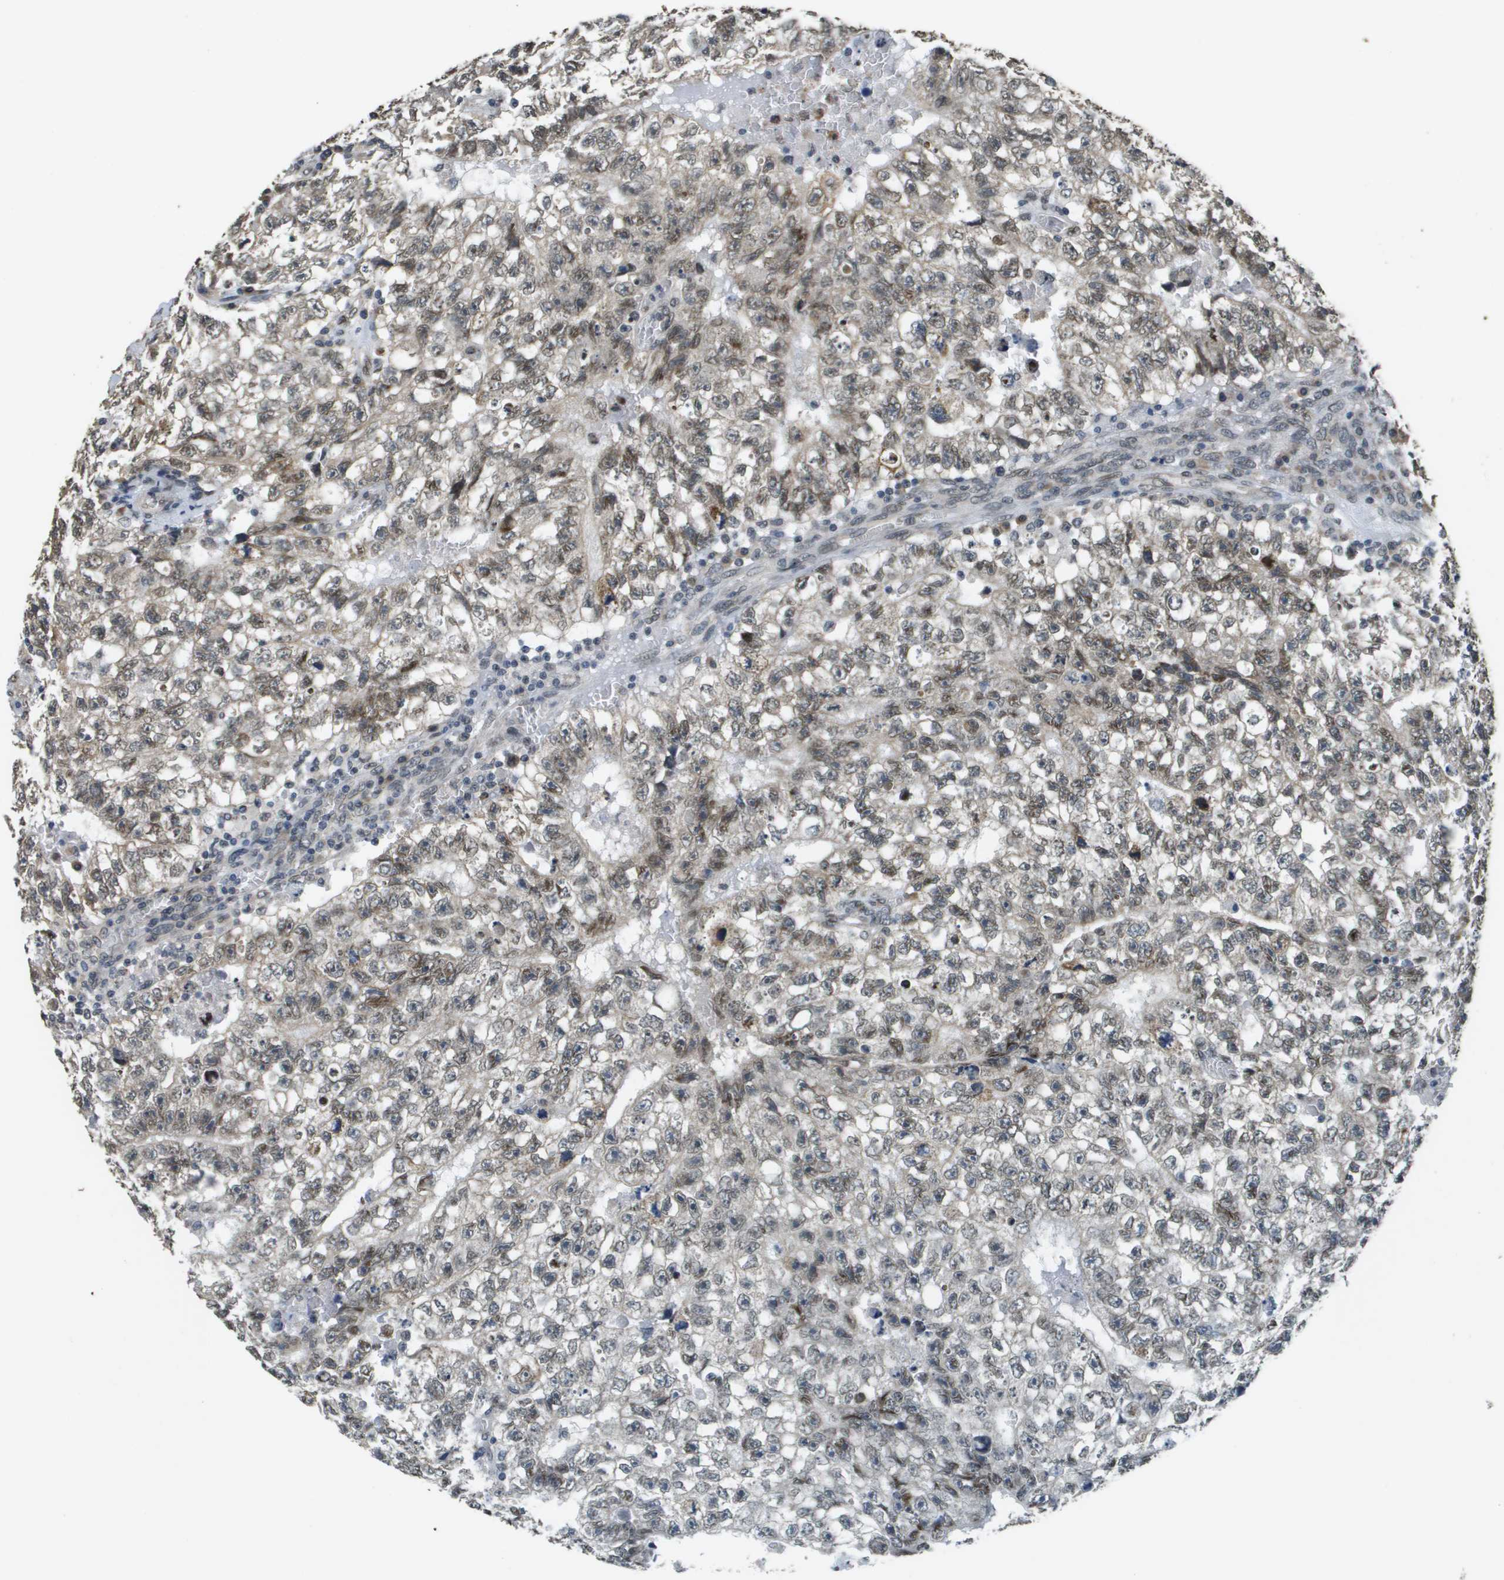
{"staining": {"intensity": "weak", "quantity": "25%-75%", "location": "cytoplasmic/membranous,nuclear"}, "tissue": "testis cancer", "cell_type": "Tumor cells", "image_type": "cancer", "snomed": [{"axis": "morphology", "description": "Seminoma, NOS"}, {"axis": "morphology", "description": "Carcinoma, Embryonal, NOS"}, {"axis": "topography", "description": "Testis"}], "caption": "Seminoma (testis) was stained to show a protein in brown. There is low levels of weak cytoplasmic/membranous and nuclear staining in about 25%-75% of tumor cells.", "gene": "FANCC", "patient": {"sex": "male", "age": 38}}